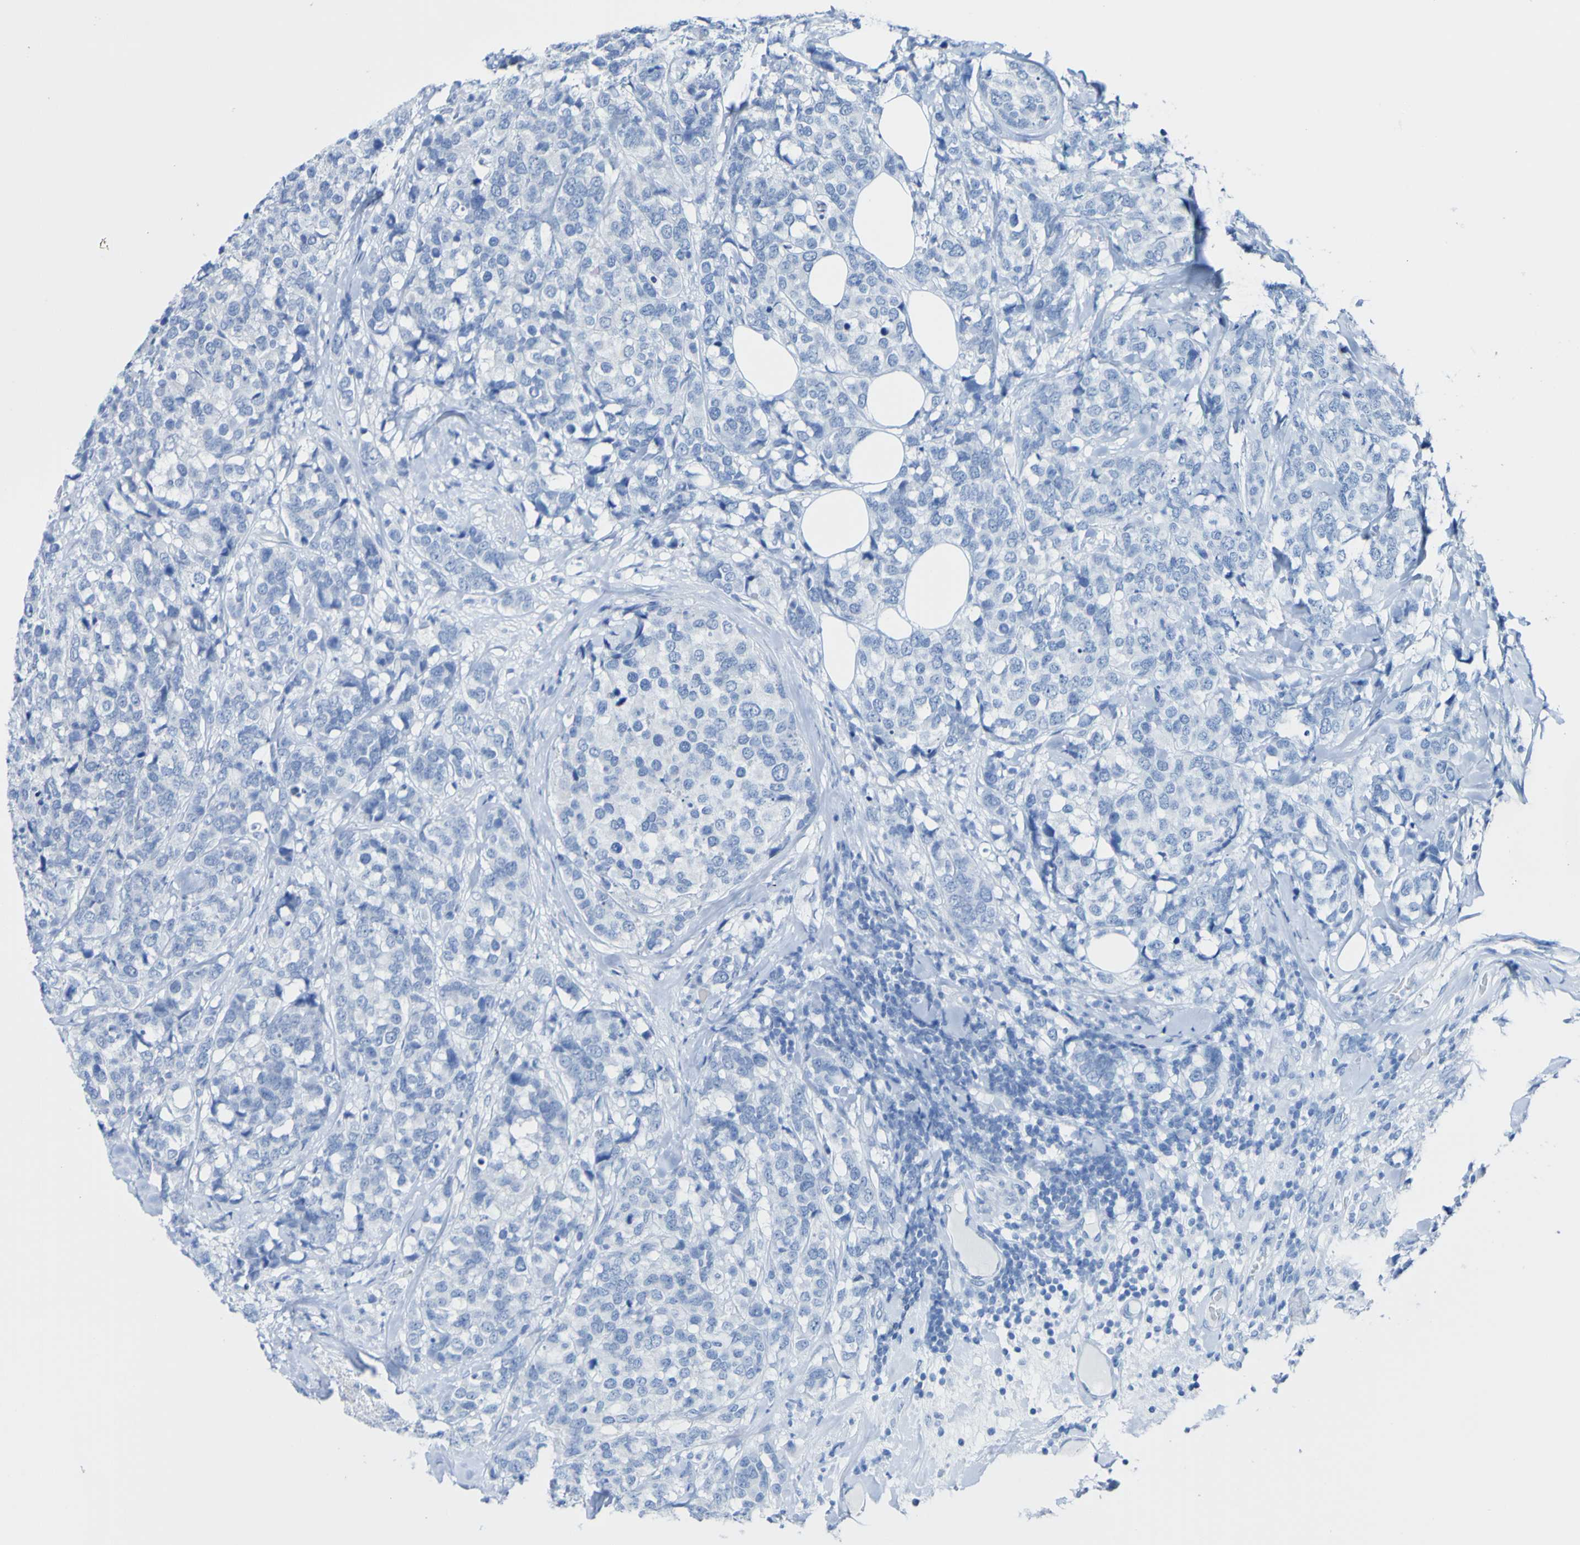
{"staining": {"intensity": "negative", "quantity": "none", "location": "none"}, "tissue": "breast cancer", "cell_type": "Tumor cells", "image_type": "cancer", "snomed": [{"axis": "morphology", "description": "Lobular carcinoma"}, {"axis": "topography", "description": "Breast"}], "caption": "The histopathology image exhibits no significant staining in tumor cells of breast cancer (lobular carcinoma).", "gene": "ACMSD", "patient": {"sex": "female", "age": 59}}